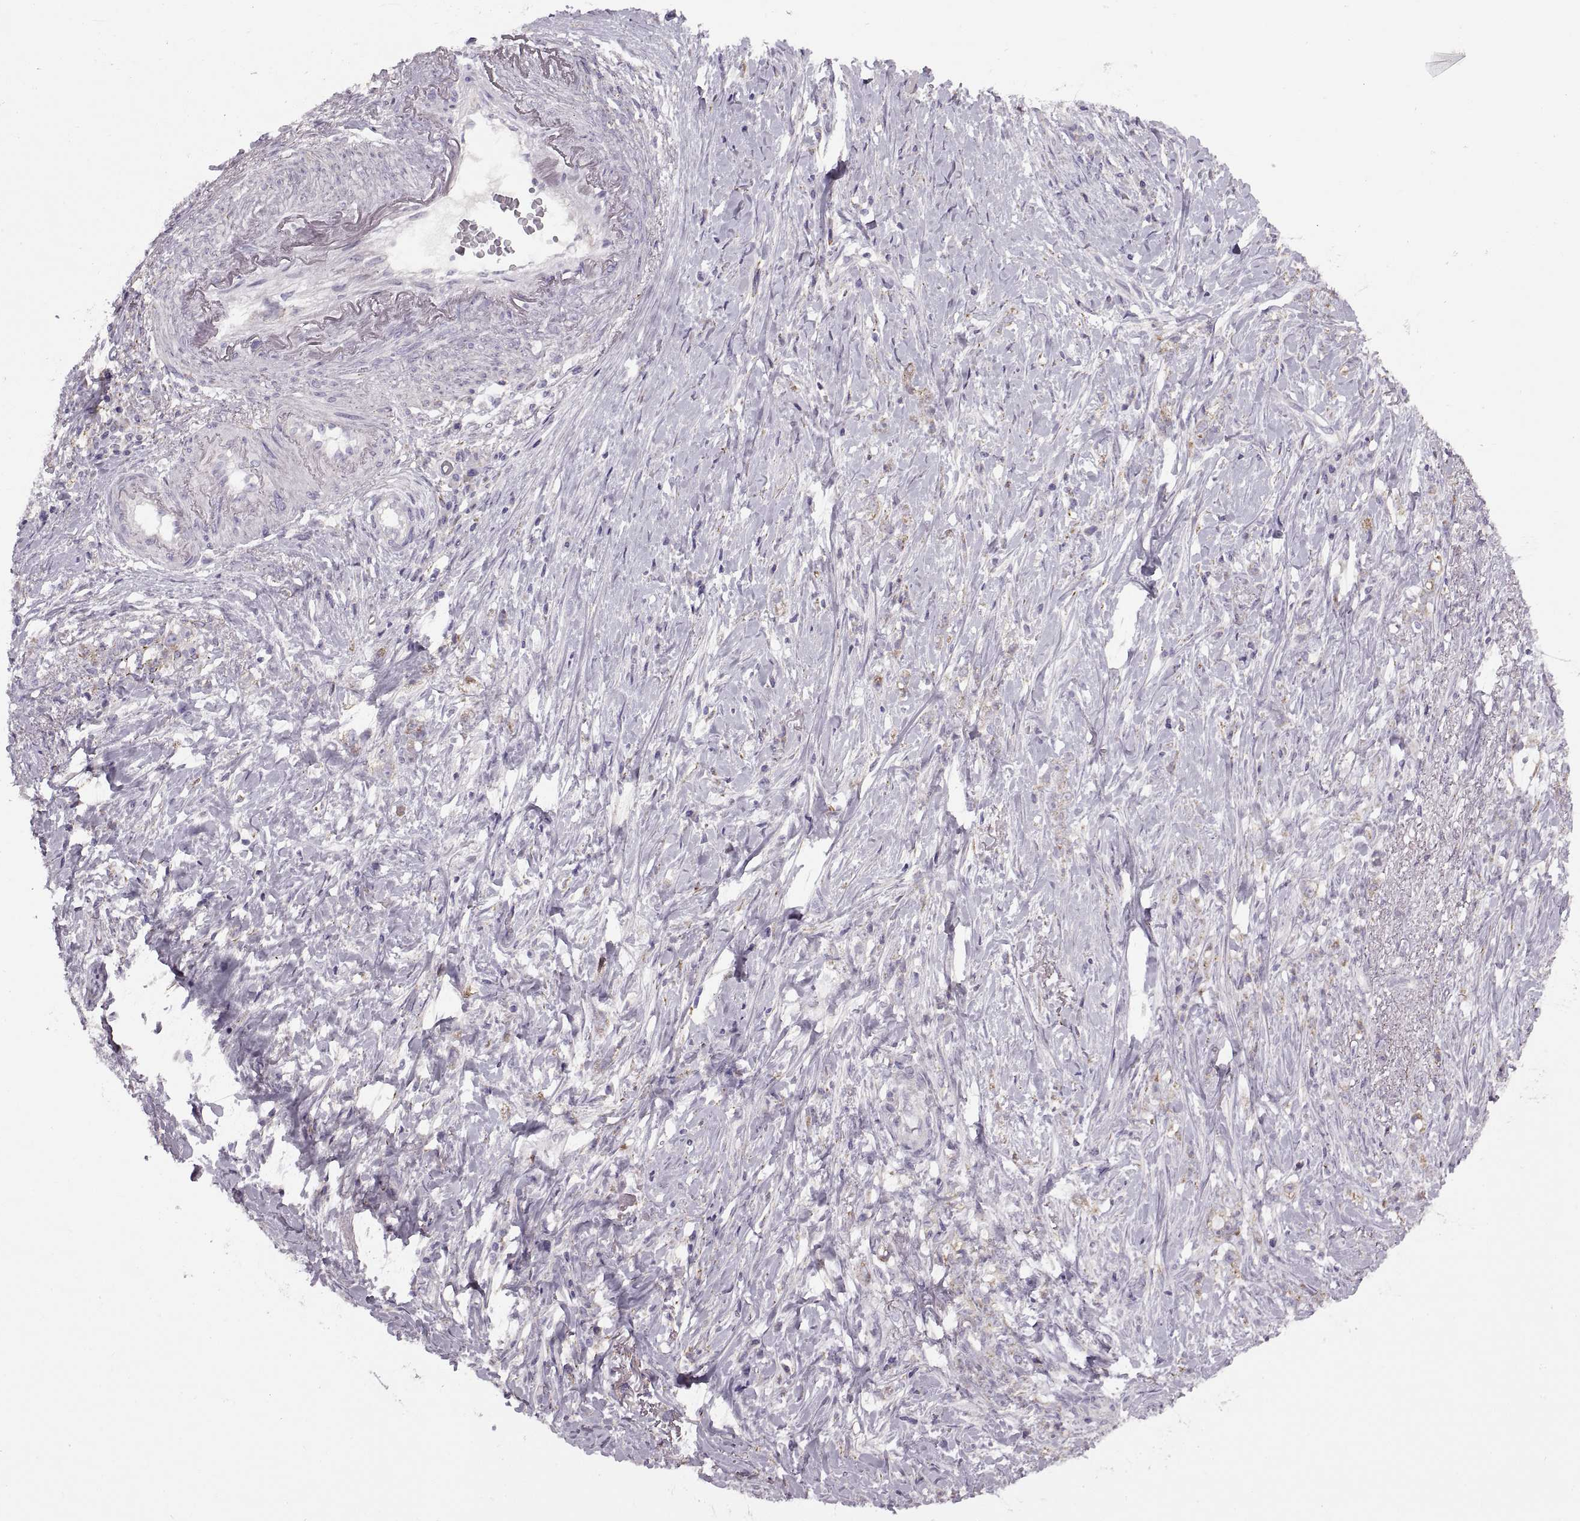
{"staining": {"intensity": "moderate", "quantity": ">75%", "location": "cytoplasmic/membranous"}, "tissue": "stomach cancer", "cell_type": "Tumor cells", "image_type": "cancer", "snomed": [{"axis": "morphology", "description": "Adenocarcinoma, NOS"}, {"axis": "topography", "description": "Stomach, lower"}], "caption": "Immunohistochemical staining of human adenocarcinoma (stomach) demonstrates medium levels of moderate cytoplasmic/membranous staining in approximately >75% of tumor cells. The staining was performed using DAB to visualize the protein expression in brown, while the nuclei were stained in blue with hematoxylin (Magnification: 20x).", "gene": "PIERCE1", "patient": {"sex": "male", "age": 88}}